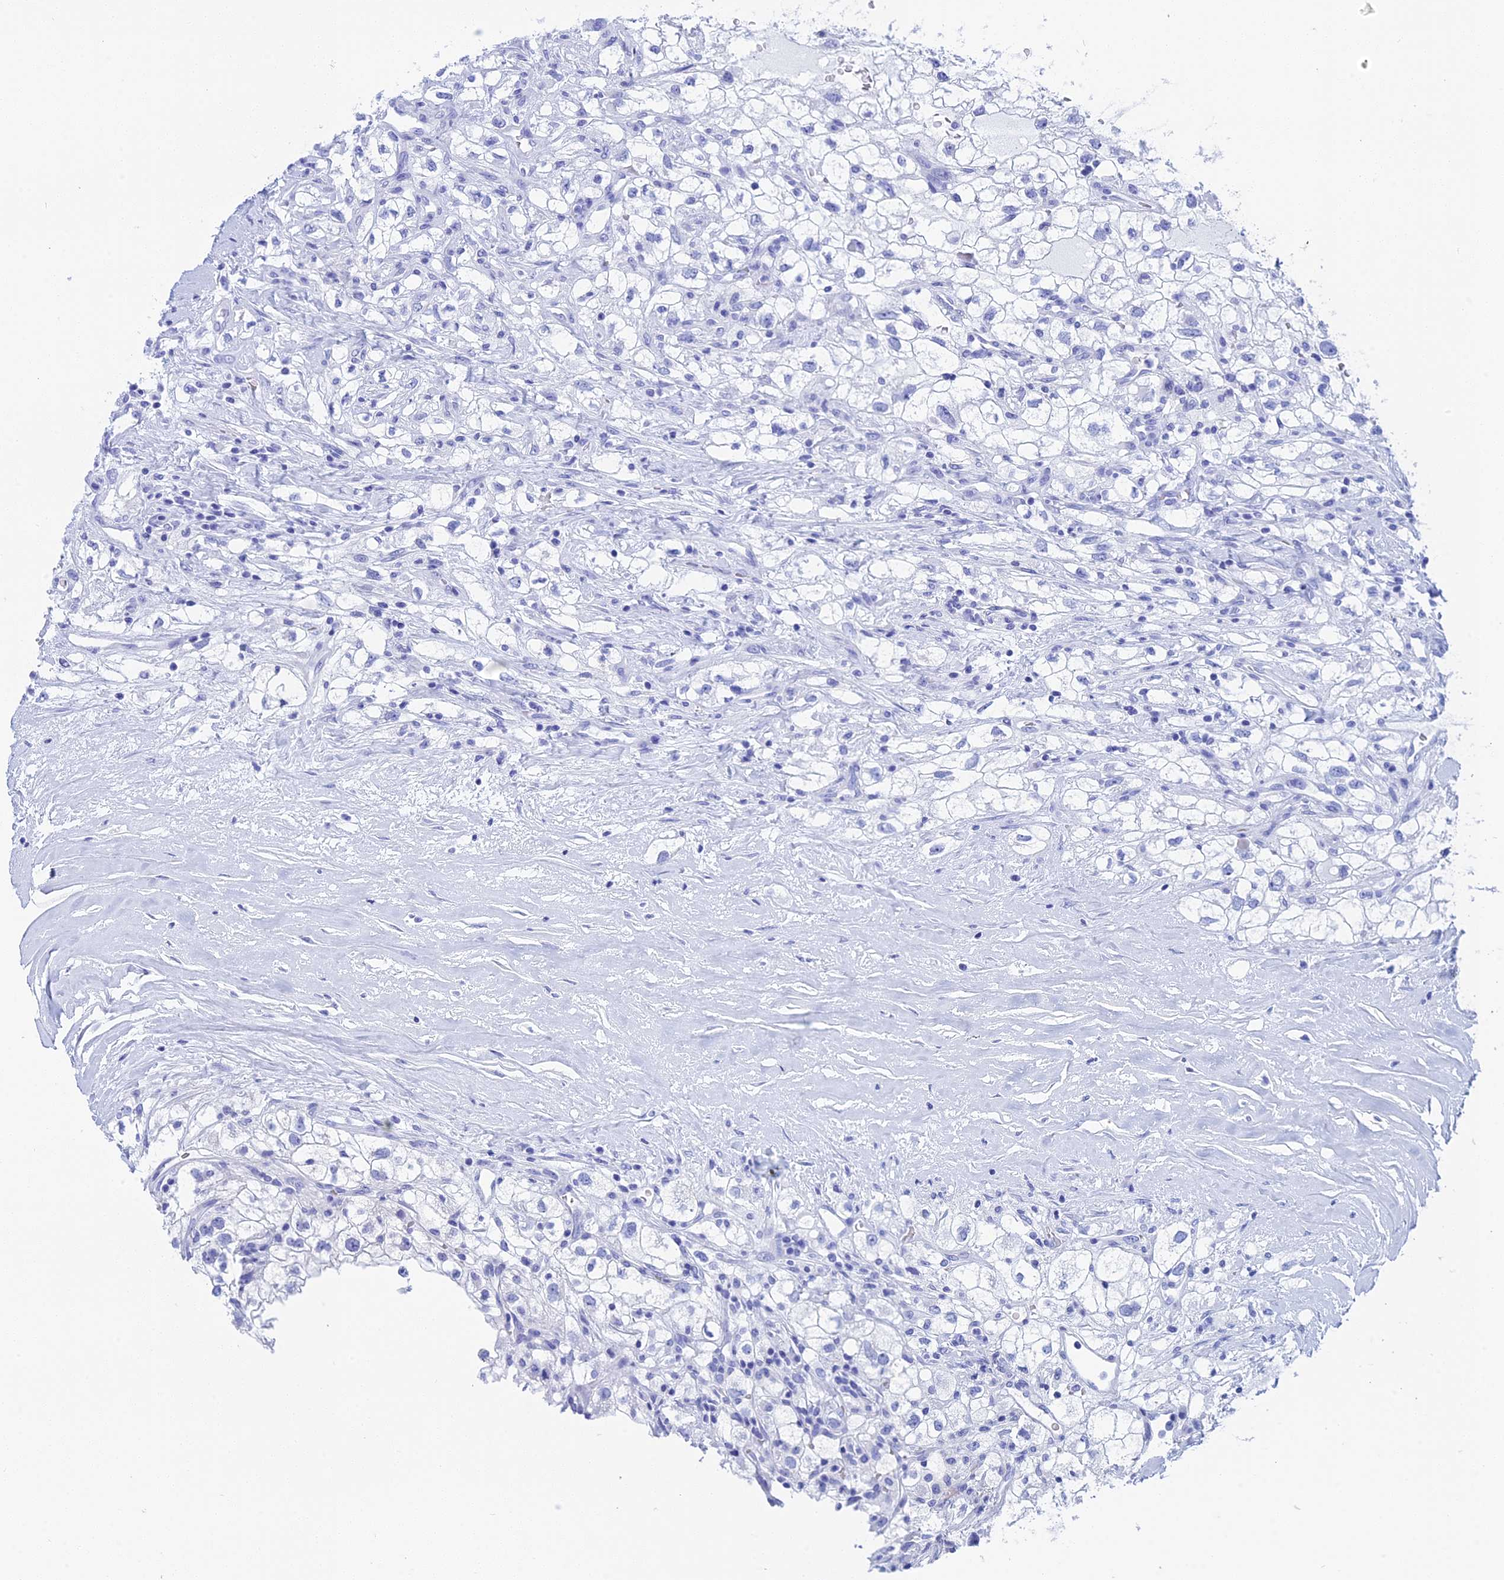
{"staining": {"intensity": "negative", "quantity": "none", "location": "none"}, "tissue": "renal cancer", "cell_type": "Tumor cells", "image_type": "cancer", "snomed": [{"axis": "morphology", "description": "Adenocarcinoma, NOS"}, {"axis": "topography", "description": "Kidney"}], "caption": "The photomicrograph shows no staining of tumor cells in adenocarcinoma (renal). The staining was performed using DAB (3,3'-diaminobenzidine) to visualize the protein expression in brown, while the nuclei were stained in blue with hematoxylin (Magnification: 20x).", "gene": "TEX101", "patient": {"sex": "male", "age": 59}}